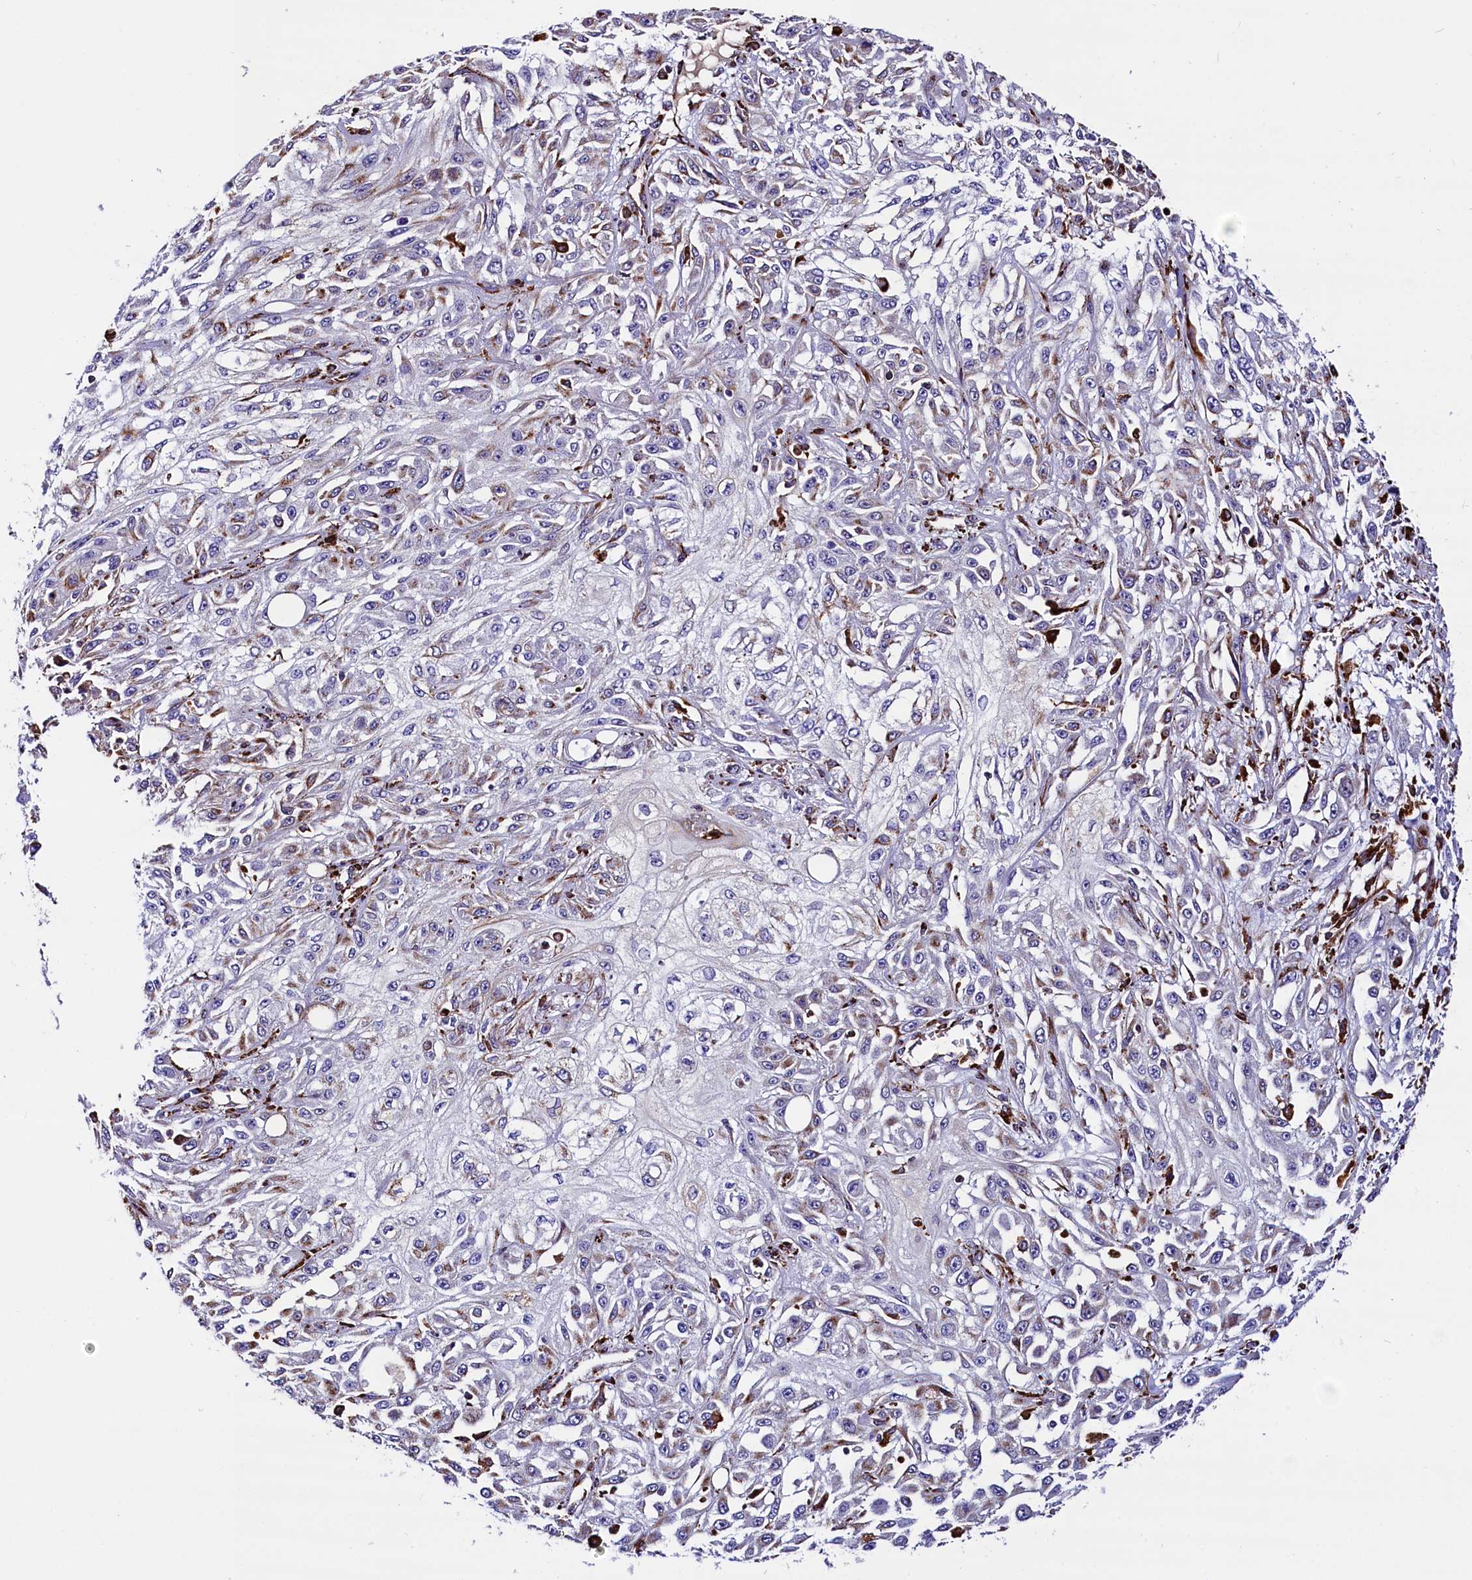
{"staining": {"intensity": "negative", "quantity": "none", "location": "none"}, "tissue": "skin cancer", "cell_type": "Tumor cells", "image_type": "cancer", "snomed": [{"axis": "morphology", "description": "Squamous cell carcinoma, NOS"}, {"axis": "morphology", "description": "Squamous cell carcinoma, metastatic, NOS"}, {"axis": "topography", "description": "Skin"}, {"axis": "topography", "description": "Lymph node"}], "caption": "Image shows no protein expression in tumor cells of skin metastatic squamous cell carcinoma tissue.", "gene": "CMTR2", "patient": {"sex": "male", "age": 75}}